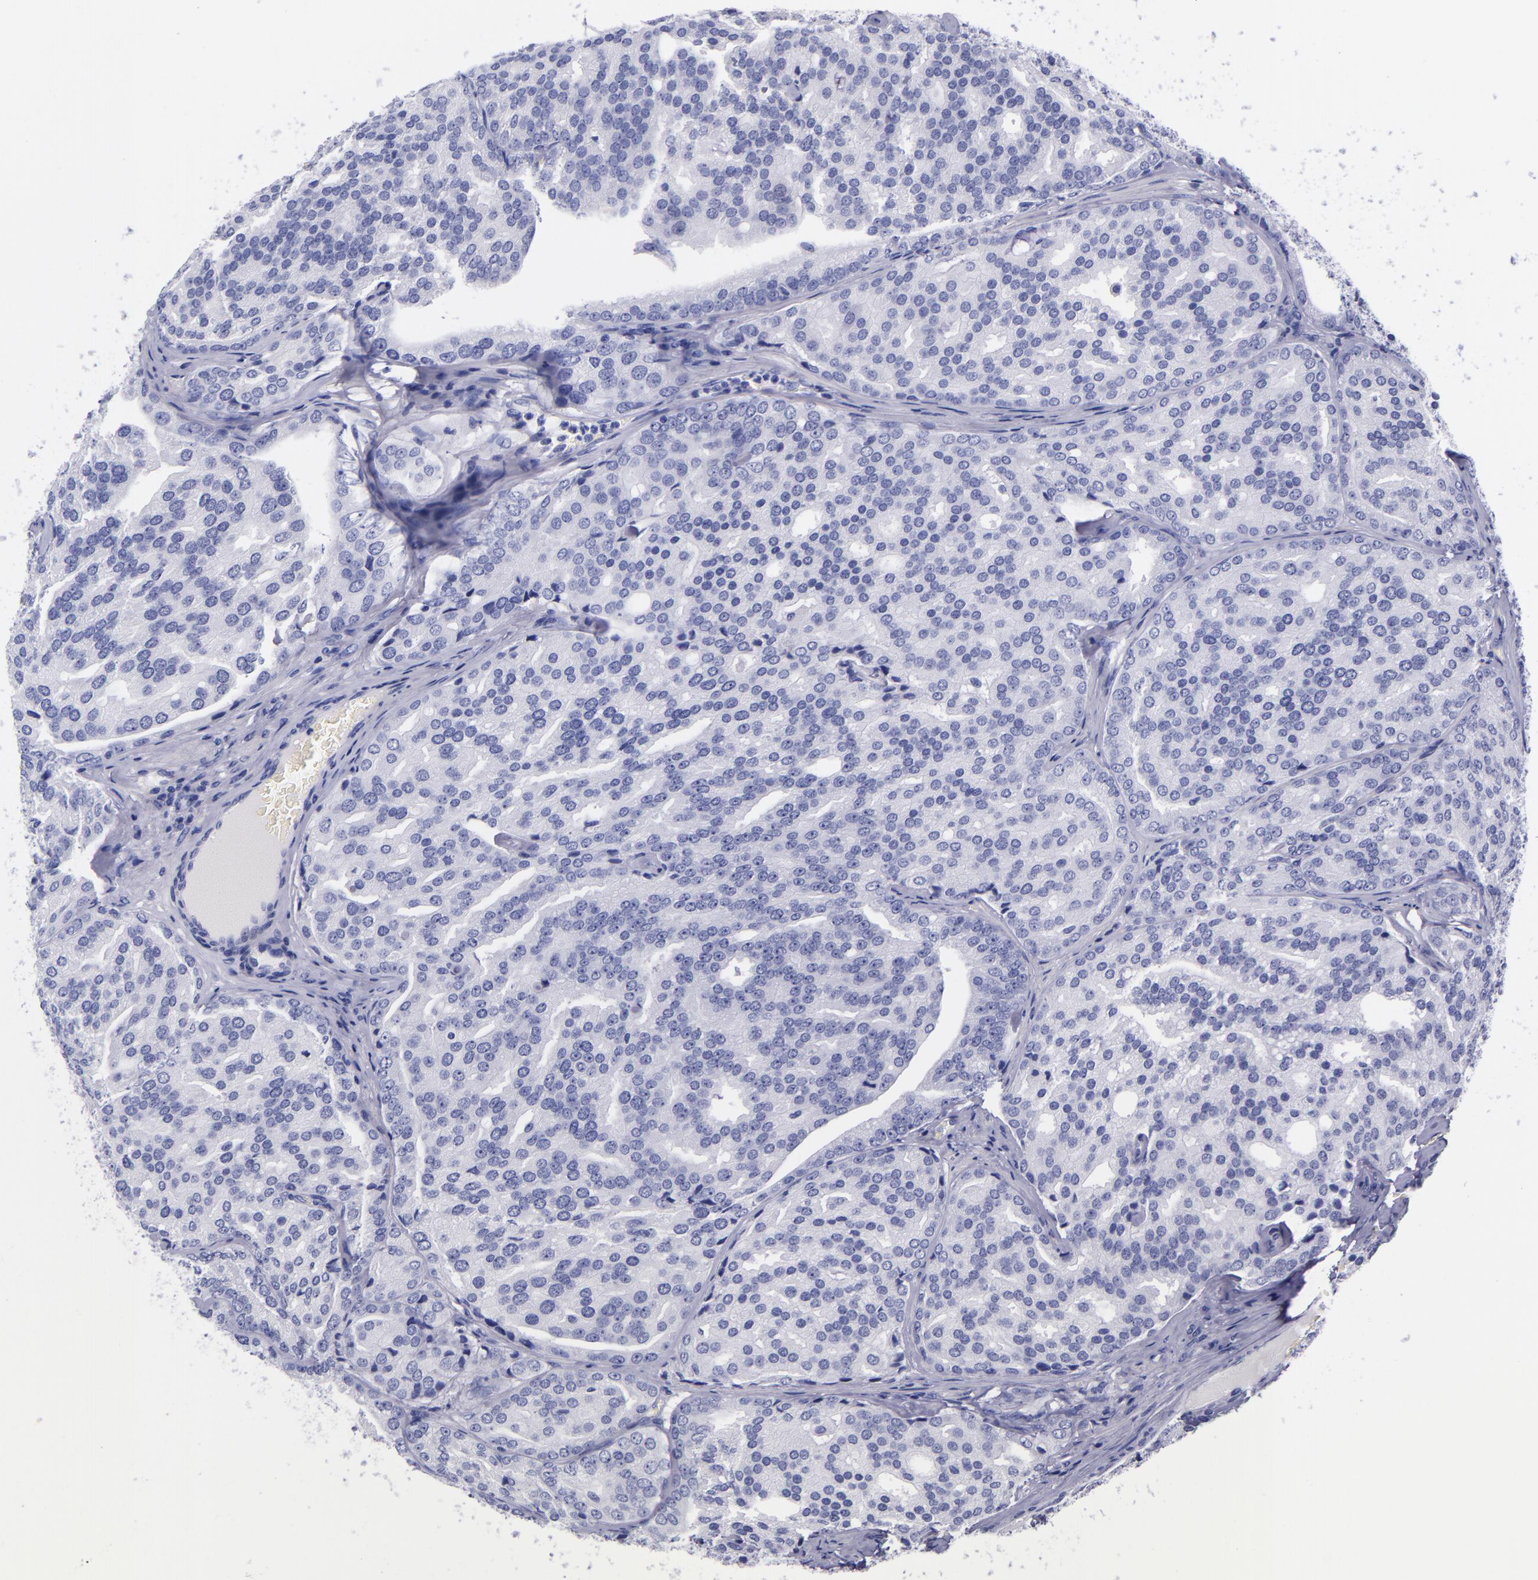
{"staining": {"intensity": "negative", "quantity": "none", "location": "none"}, "tissue": "prostate cancer", "cell_type": "Tumor cells", "image_type": "cancer", "snomed": [{"axis": "morphology", "description": "Adenocarcinoma, High grade"}, {"axis": "topography", "description": "Prostate"}], "caption": "This is an immunohistochemistry (IHC) micrograph of prostate cancer. There is no positivity in tumor cells.", "gene": "SV2A", "patient": {"sex": "male", "age": 64}}